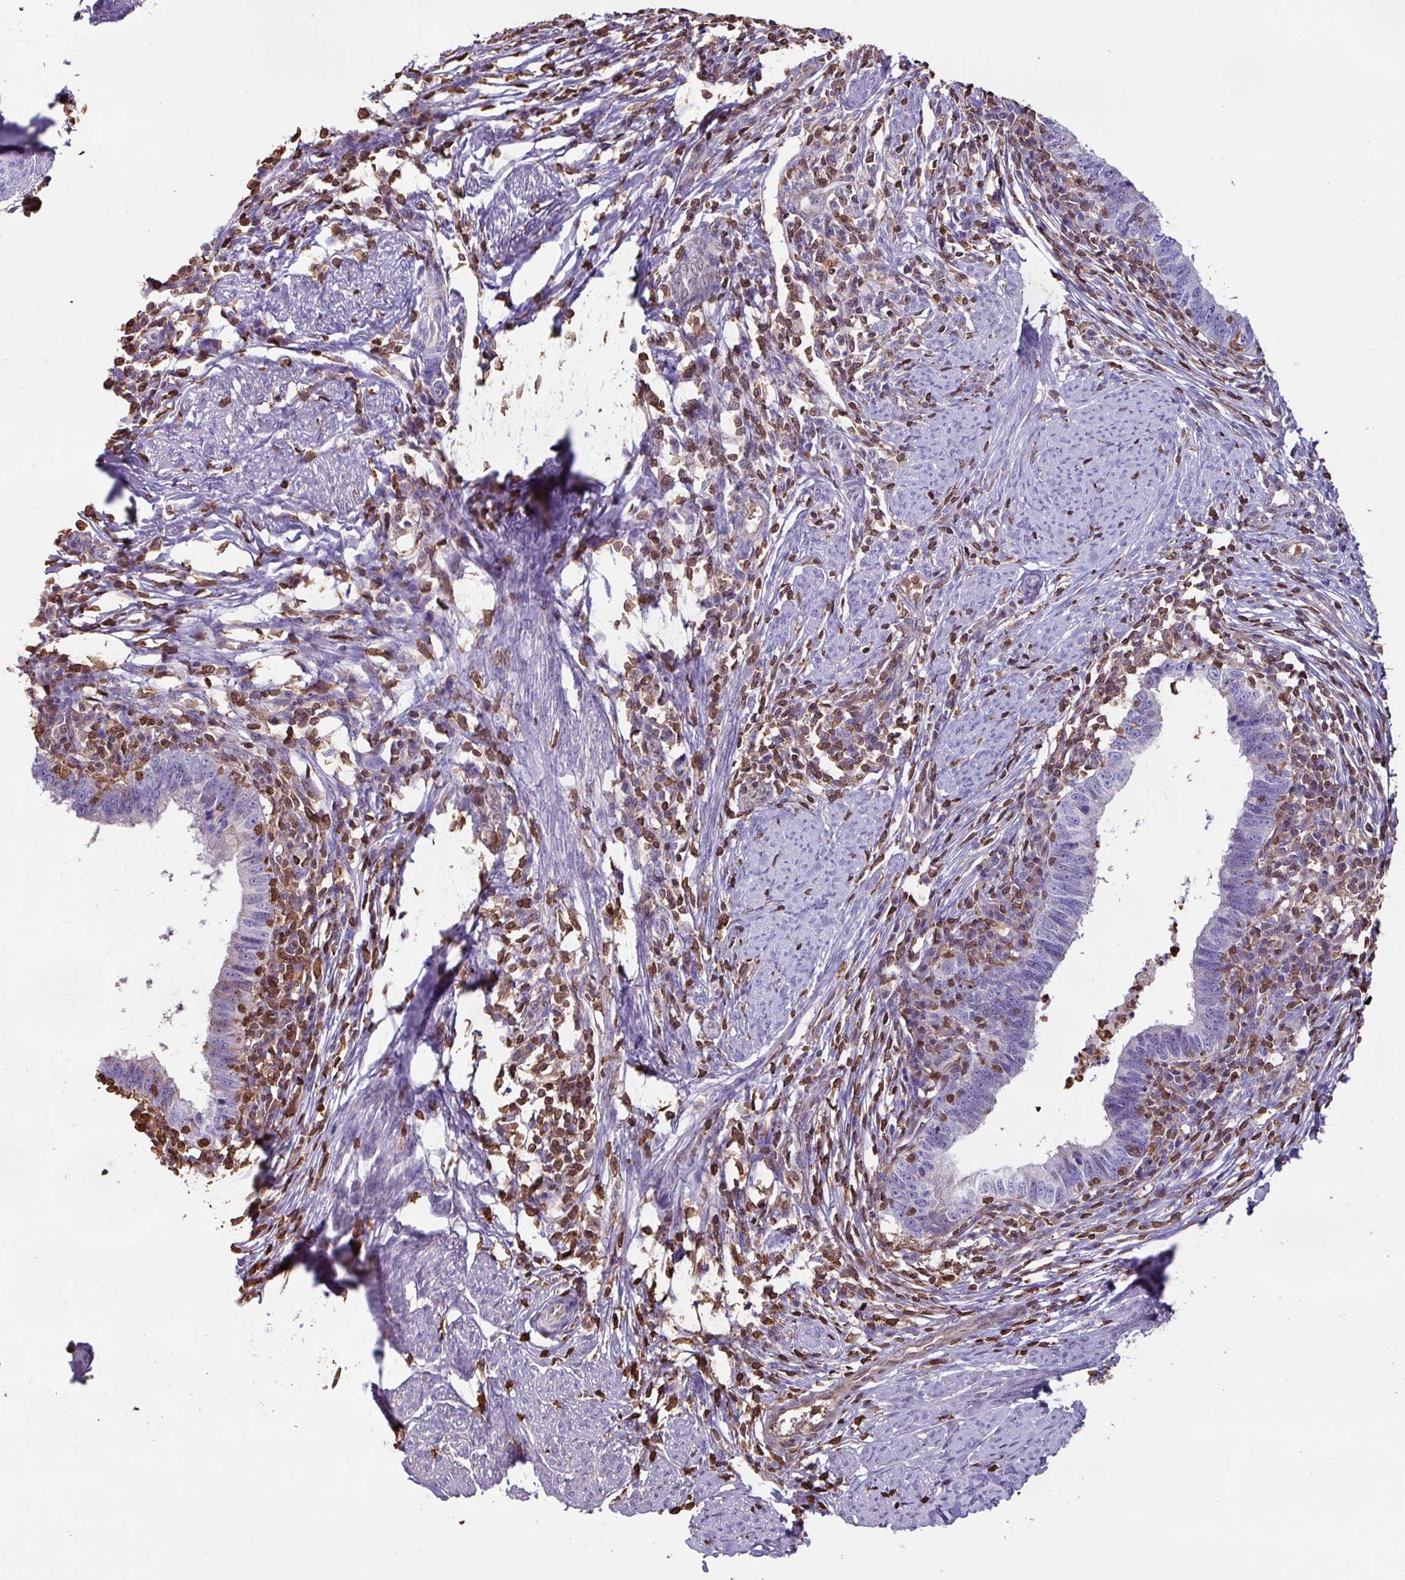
{"staining": {"intensity": "negative", "quantity": "none", "location": "none"}, "tissue": "cervical cancer", "cell_type": "Tumor cells", "image_type": "cancer", "snomed": [{"axis": "morphology", "description": "Adenocarcinoma, NOS"}, {"axis": "topography", "description": "Cervix"}], "caption": "Histopathology image shows no protein expression in tumor cells of cervical cancer tissue. The staining was performed using DAB (3,3'-diaminobenzidine) to visualize the protein expression in brown, while the nuclei were stained in blue with hematoxylin (Magnification: 20x).", "gene": "ARHGDIB", "patient": {"sex": "female", "age": 36}}